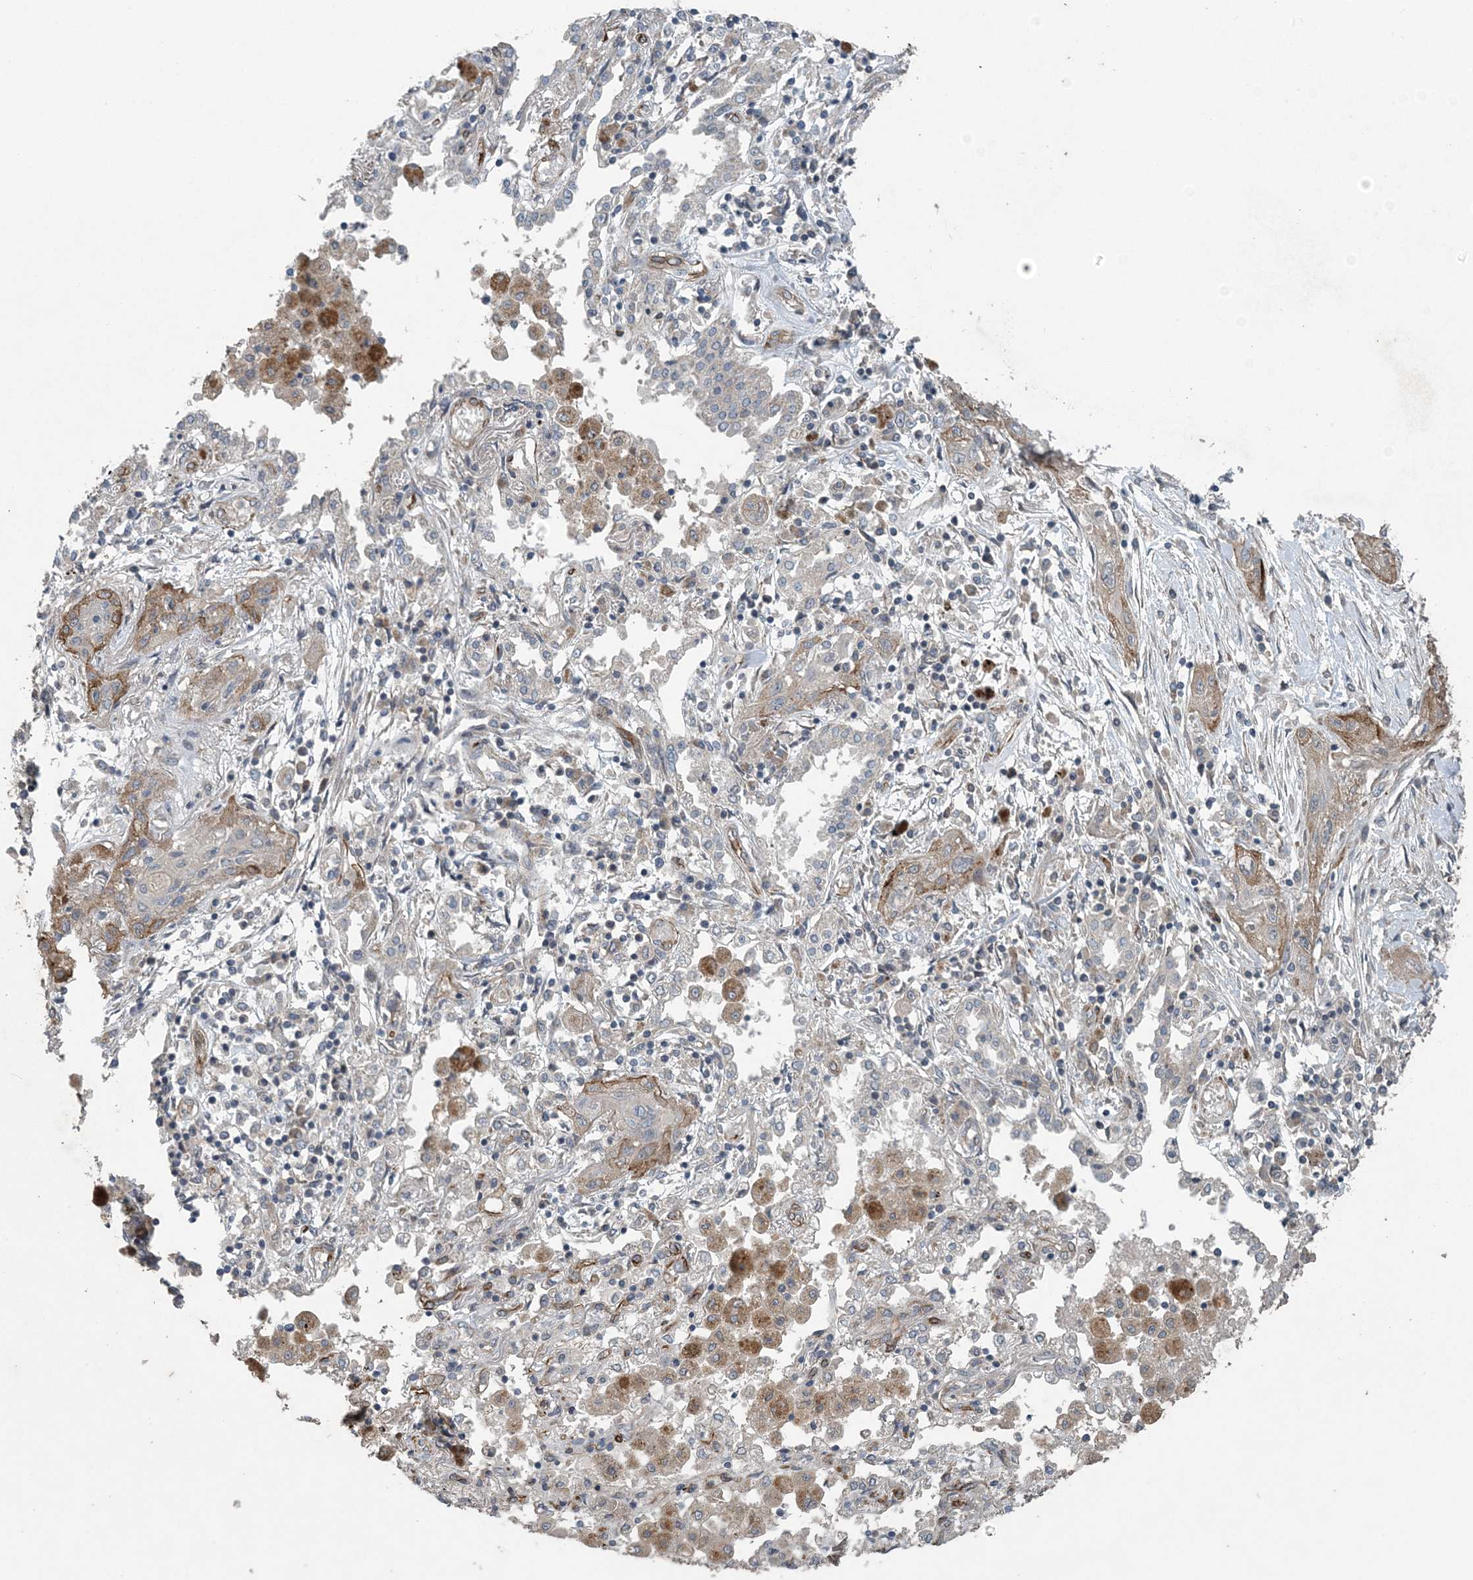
{"staining": {"intensity": "weak", "quantity": "<25%", "location": "cytoplasmic/membranous"}, "tissue": "lung cancer", "cell_type": "Tumor cells", "image_type": "cancer", "snomed": [{"axis": "morphology", "description": "Squamous cell carcinoma, NOS"}, {"axis": "topography", "description": "Lung"}], "caption": "This is an IHC photomicrograph of human lung squamous cell carcinoma. There is no staining in tumor cells.", "gene": "MYO9B", "patient": {"sex": "female", "age": 47}}